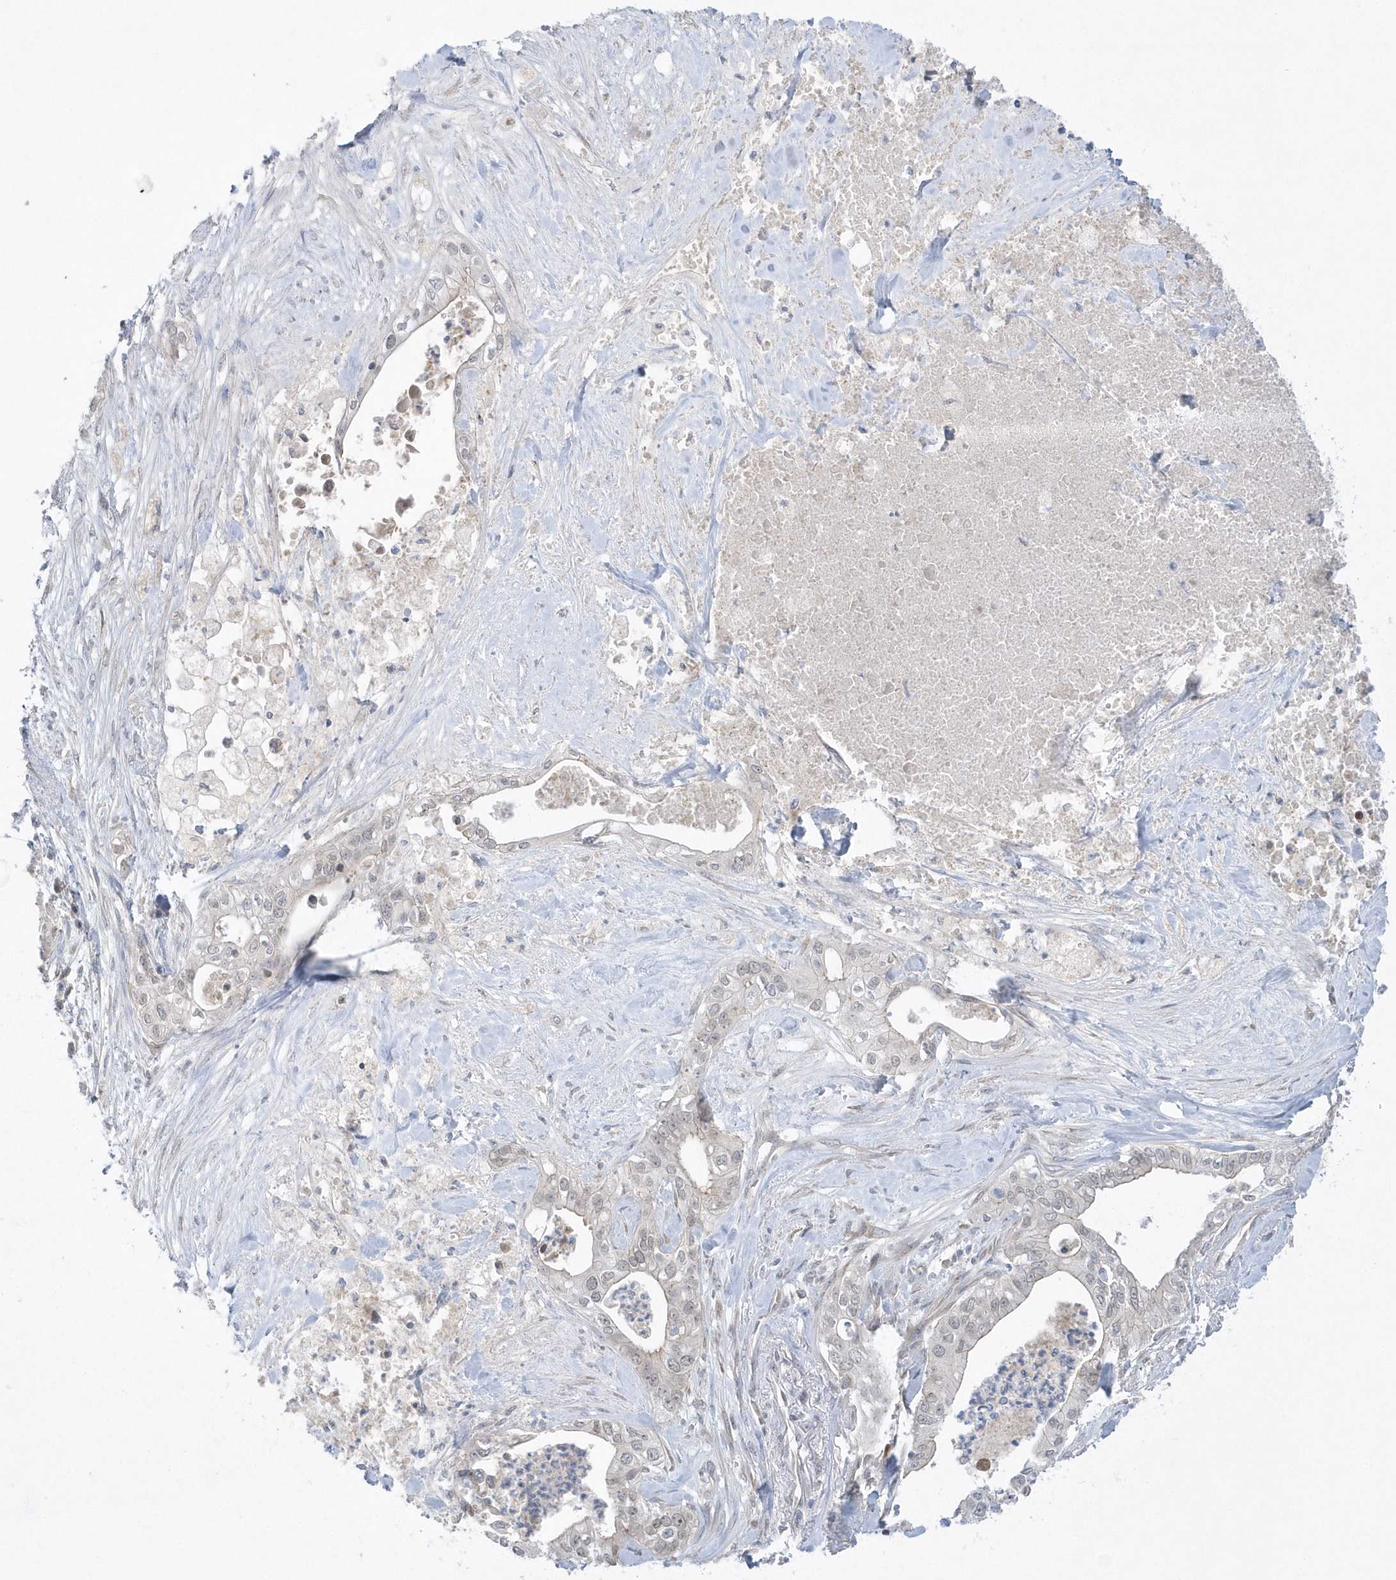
{"staining": {"intensity": "negative", "quantity": "none", "location": "none"}, "tissue": "pancreatic cancer", "cell_type": "Tumor cells", "image_type": "cancer", "snomed": [{"axis": "morphology", "description": "Adenocarcinoma, NOS"}, {"axis": "topography", "description": "Pancreas"}], "caption": "IHC histopathology image of human pancreatic cancer (adenocarcinoma) stained for a protein (brown), which exhibits no staining in tumor cells.", "gene": "ZC3H12D", "patient": {"sex": "female", "age": 78}}